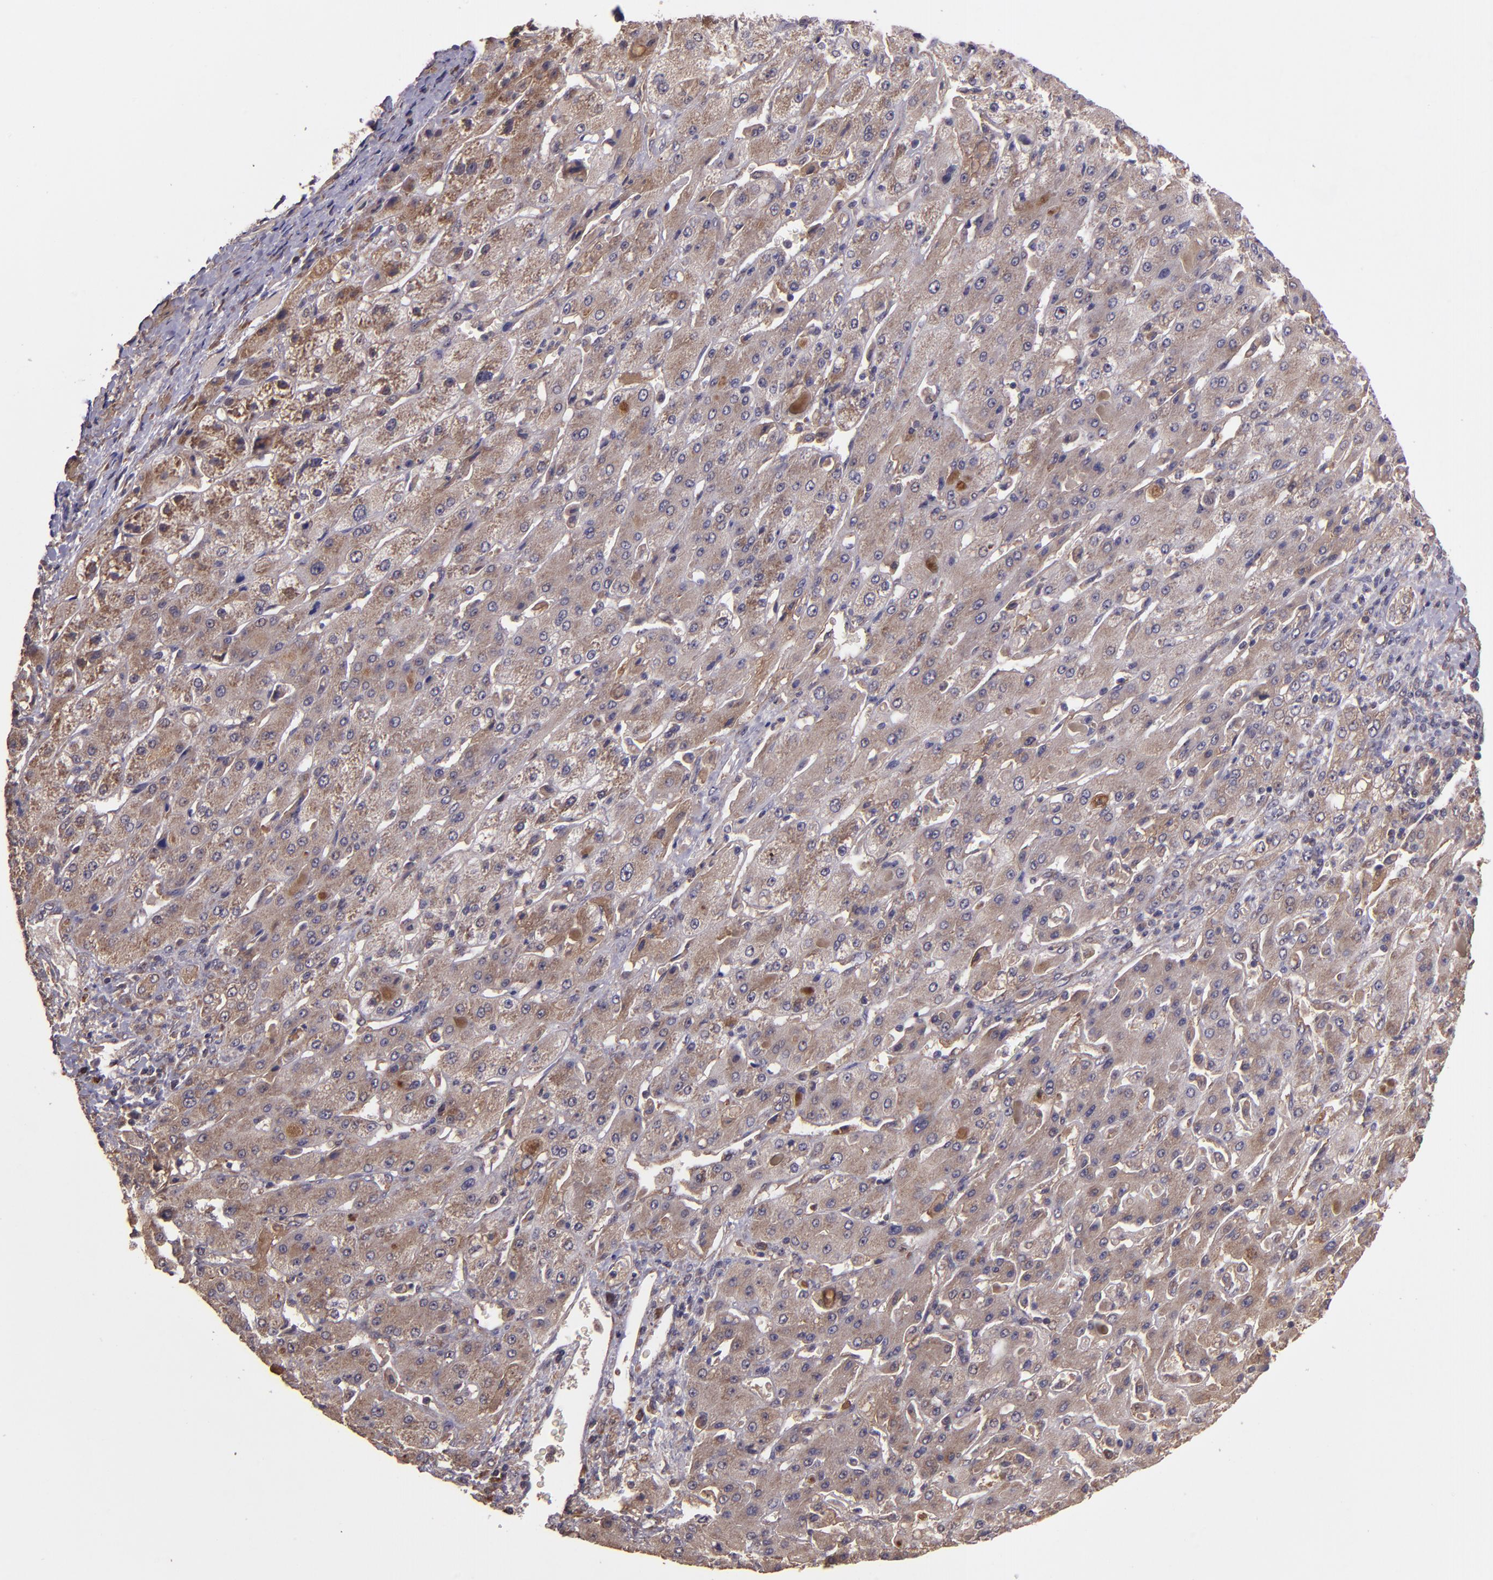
{"staining": {"intensity": "moderate", "quantity": ">75%", "location": "cytoplasmic/membranous"}, "tissue": "liver cancer", "cell_type": "Tumor cells", "image_type": "cancer", "snomed": [{"axis": "morphology", "description": "Cholangiocarcinoma"}, {"axis": "topography", "description": "Liver"}], "caption": "About >75% of tumor cells in liver cholangiocarcinoma display moderate cytoplasmic/membranous protein staining as visualized by brown immunohistochemical staining.", "gene": "USP51", "patient": {"sex": "female", "age": 52}}